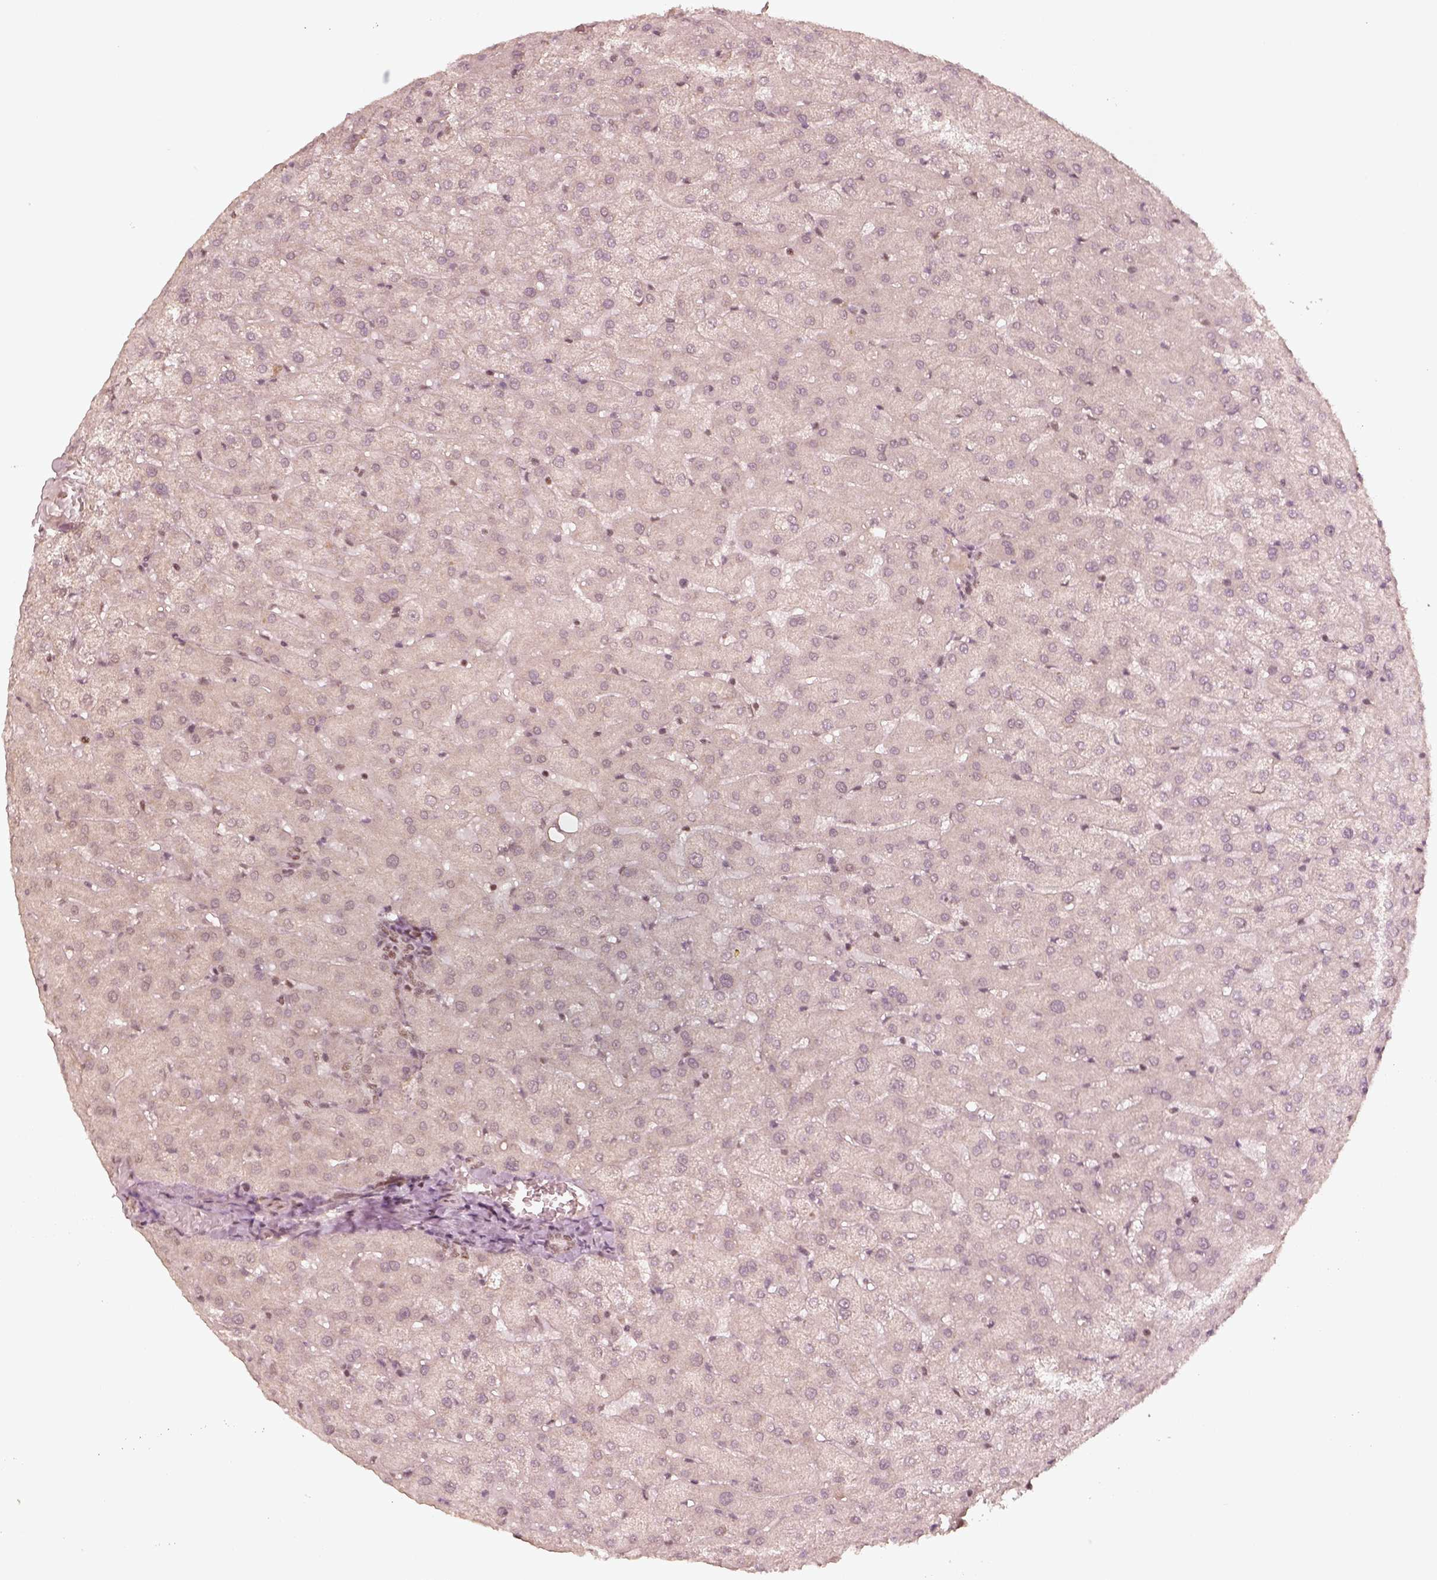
{"staining": {"intensity": "negative", "quantity": "none", "location": "none"}, "tissue": "liver", "cell_type": "Cholangiocytes", "image_type": "normal", "snomed": [{"axis": "morphology", "description": "Normal tissue, NOS"}, {"axis": "topography", "description": "Liver"}], "caption": "IHC of benign liver exhibits no expression in cholangiocytes.", "gene": "GMEB2", "patient": {"sex": "female", "age": 50}}